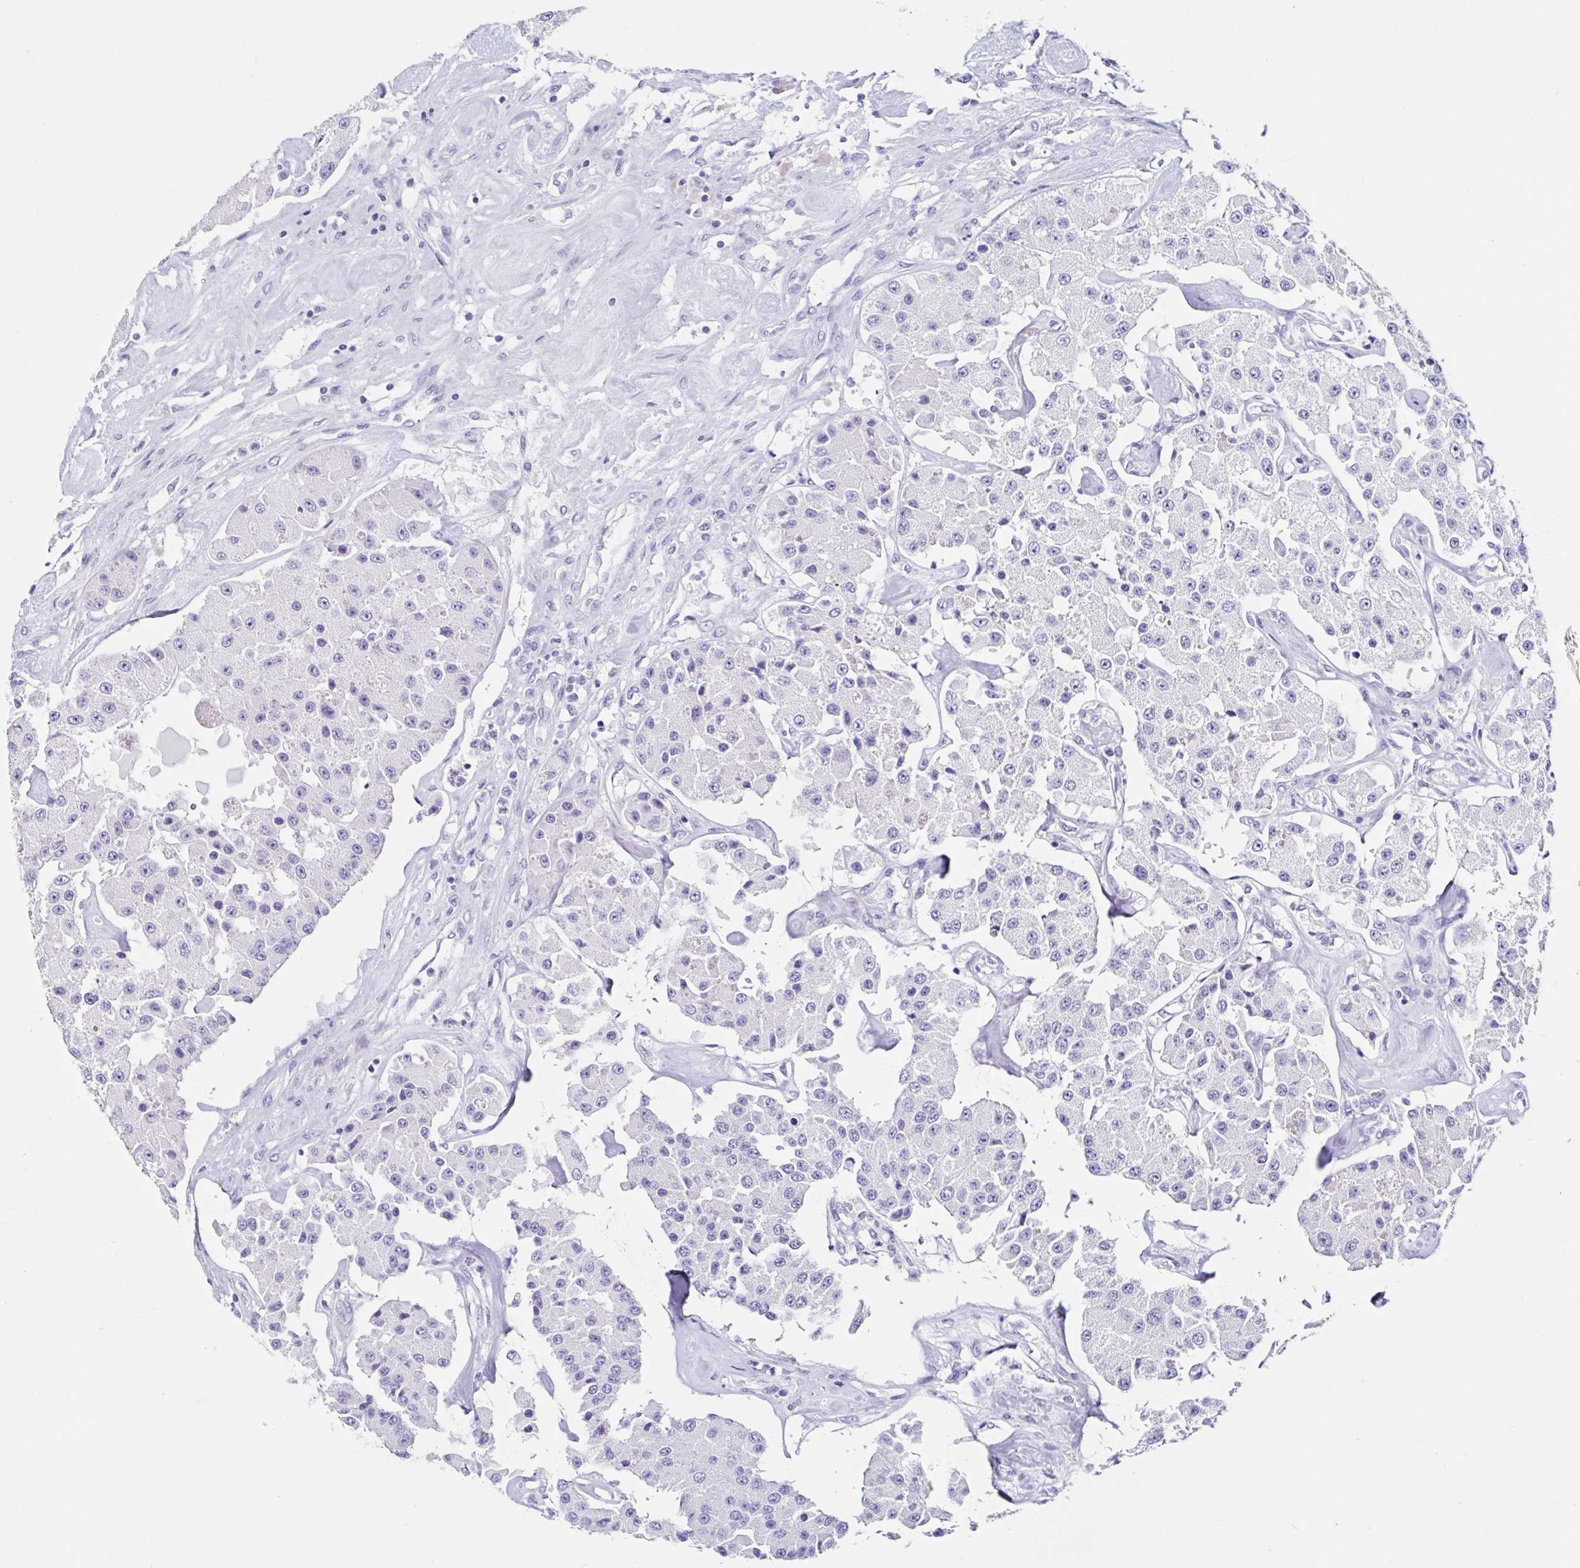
{"staining": {"intensity": "negative", "quantity": "none", "location": "none"}, "tissue": "carcinoid", "cell_type": "Tumor cells", "image_type": "cancer", "snomed": [{"axis": "morphology", "description": "Carcinoid, malignant, NOS"}, {"axis": "topography", "description": "Pancreas"}], "caption": "IHC micrograph of carcinoid stained for a protein (brown), which exhibits no staining in tumor cells. (Brightfield microscopy of DAB (3,3'-diaminobenzidine) immunohistochemistry at high magnification).", "gene": "UGT3A1", "patient": {"sex": "male", "age": 41}}